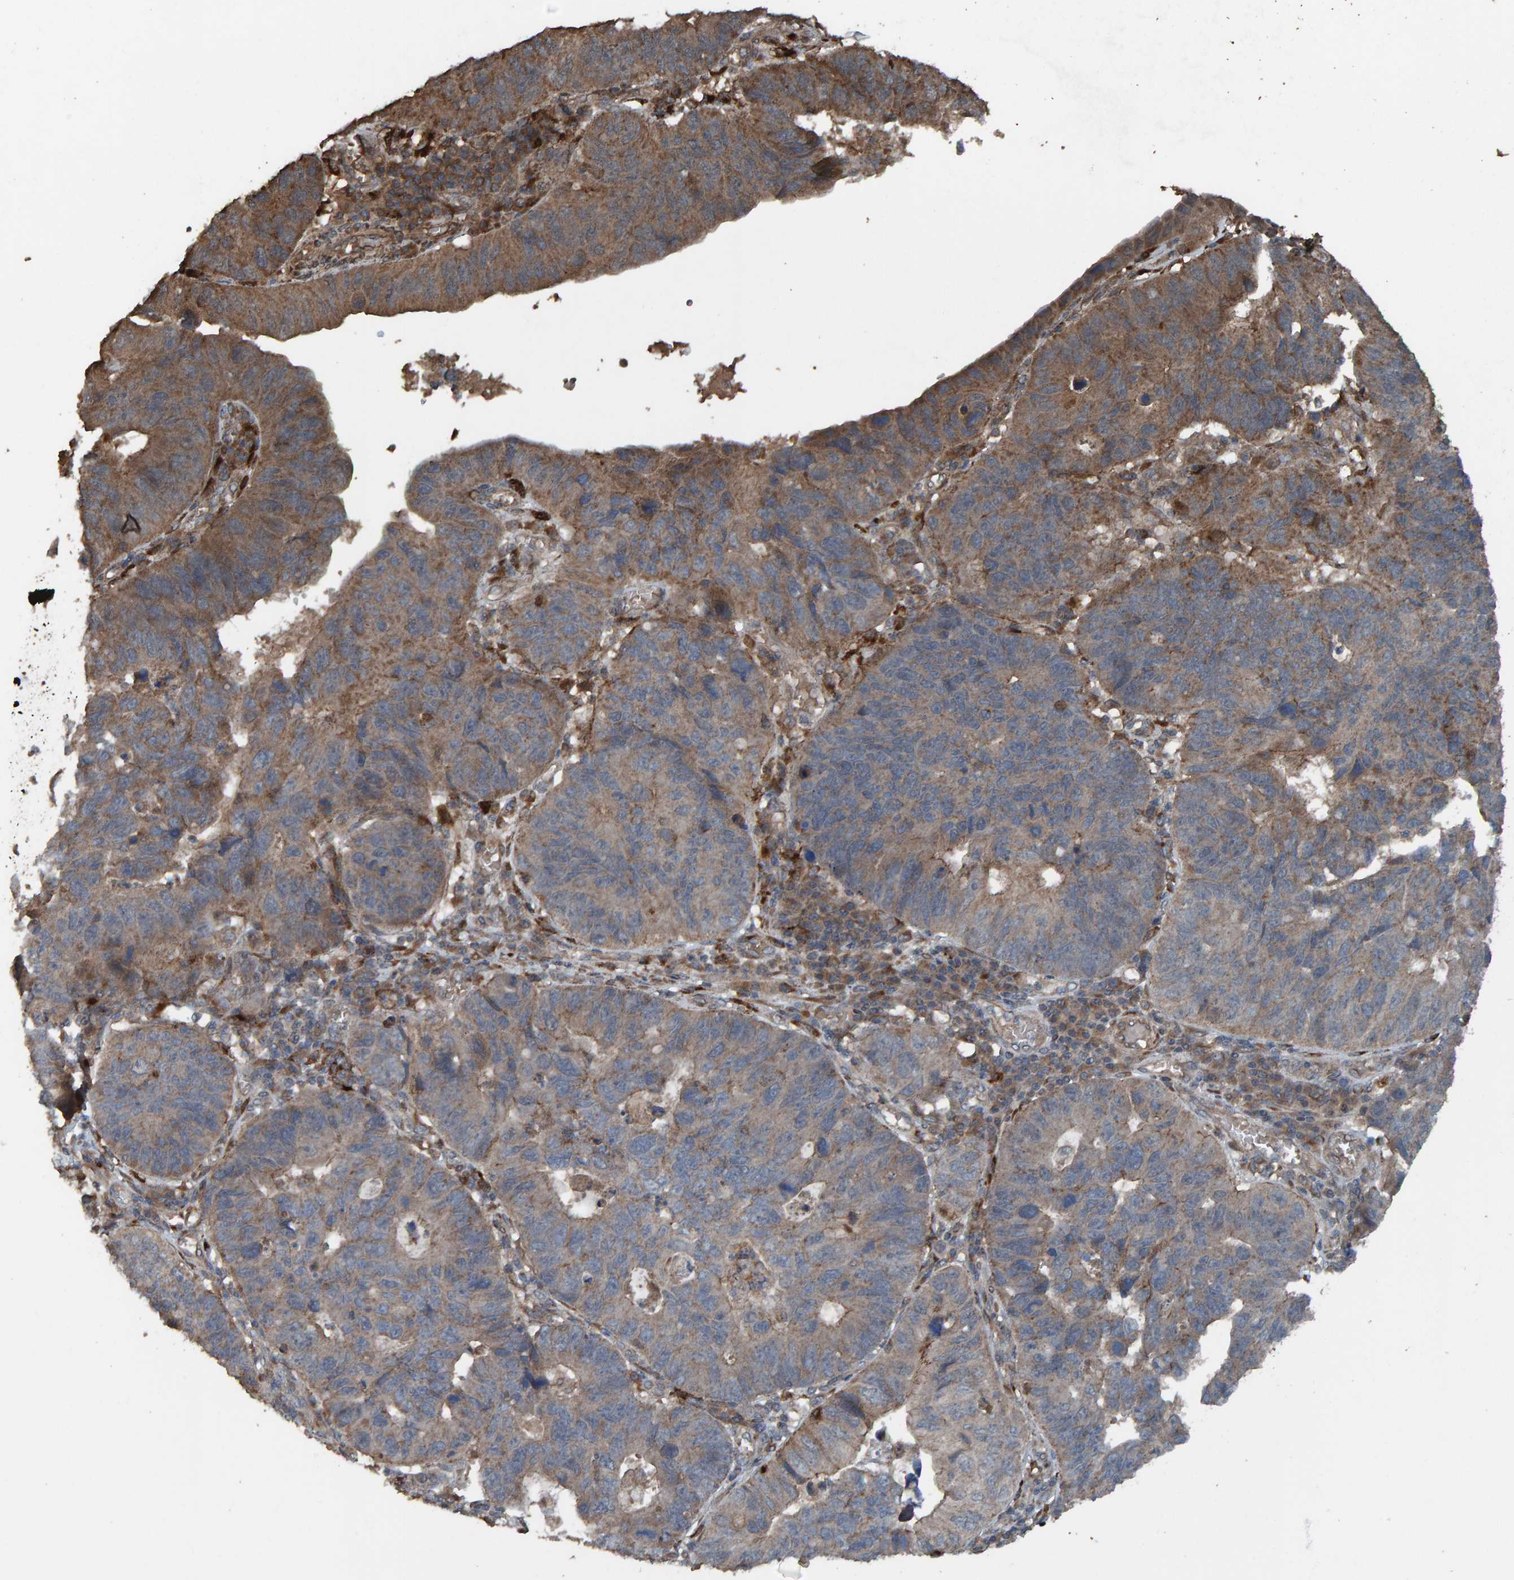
{"staining": {"intensity": "moderate", "quantity": ">75%", "location": "cytoplasmic/membranous"}, "tissue": "stomach cancer", "cell_type": "Tumor cells", "image_type": "cancer", "snomed": [{"axis": "morphology", "description": "Adenocarcinoma, NOS"}, {"axis": "topography", "description": "Stomach"}], "caption": "Immunohistochemistry (IHC) micrograph of neoplastic tissue: stomach adenocarcinoma stained using immunohistochemistry (IHC) exhibits medium levels of moderate protein expression localized specifically in the cytoplasmic/membranous of tumor cells, appearing as a cytoplasmic/membranous brown color.", "gene": "DUS1L", "patient": {"sex": "male", "age": 59}}